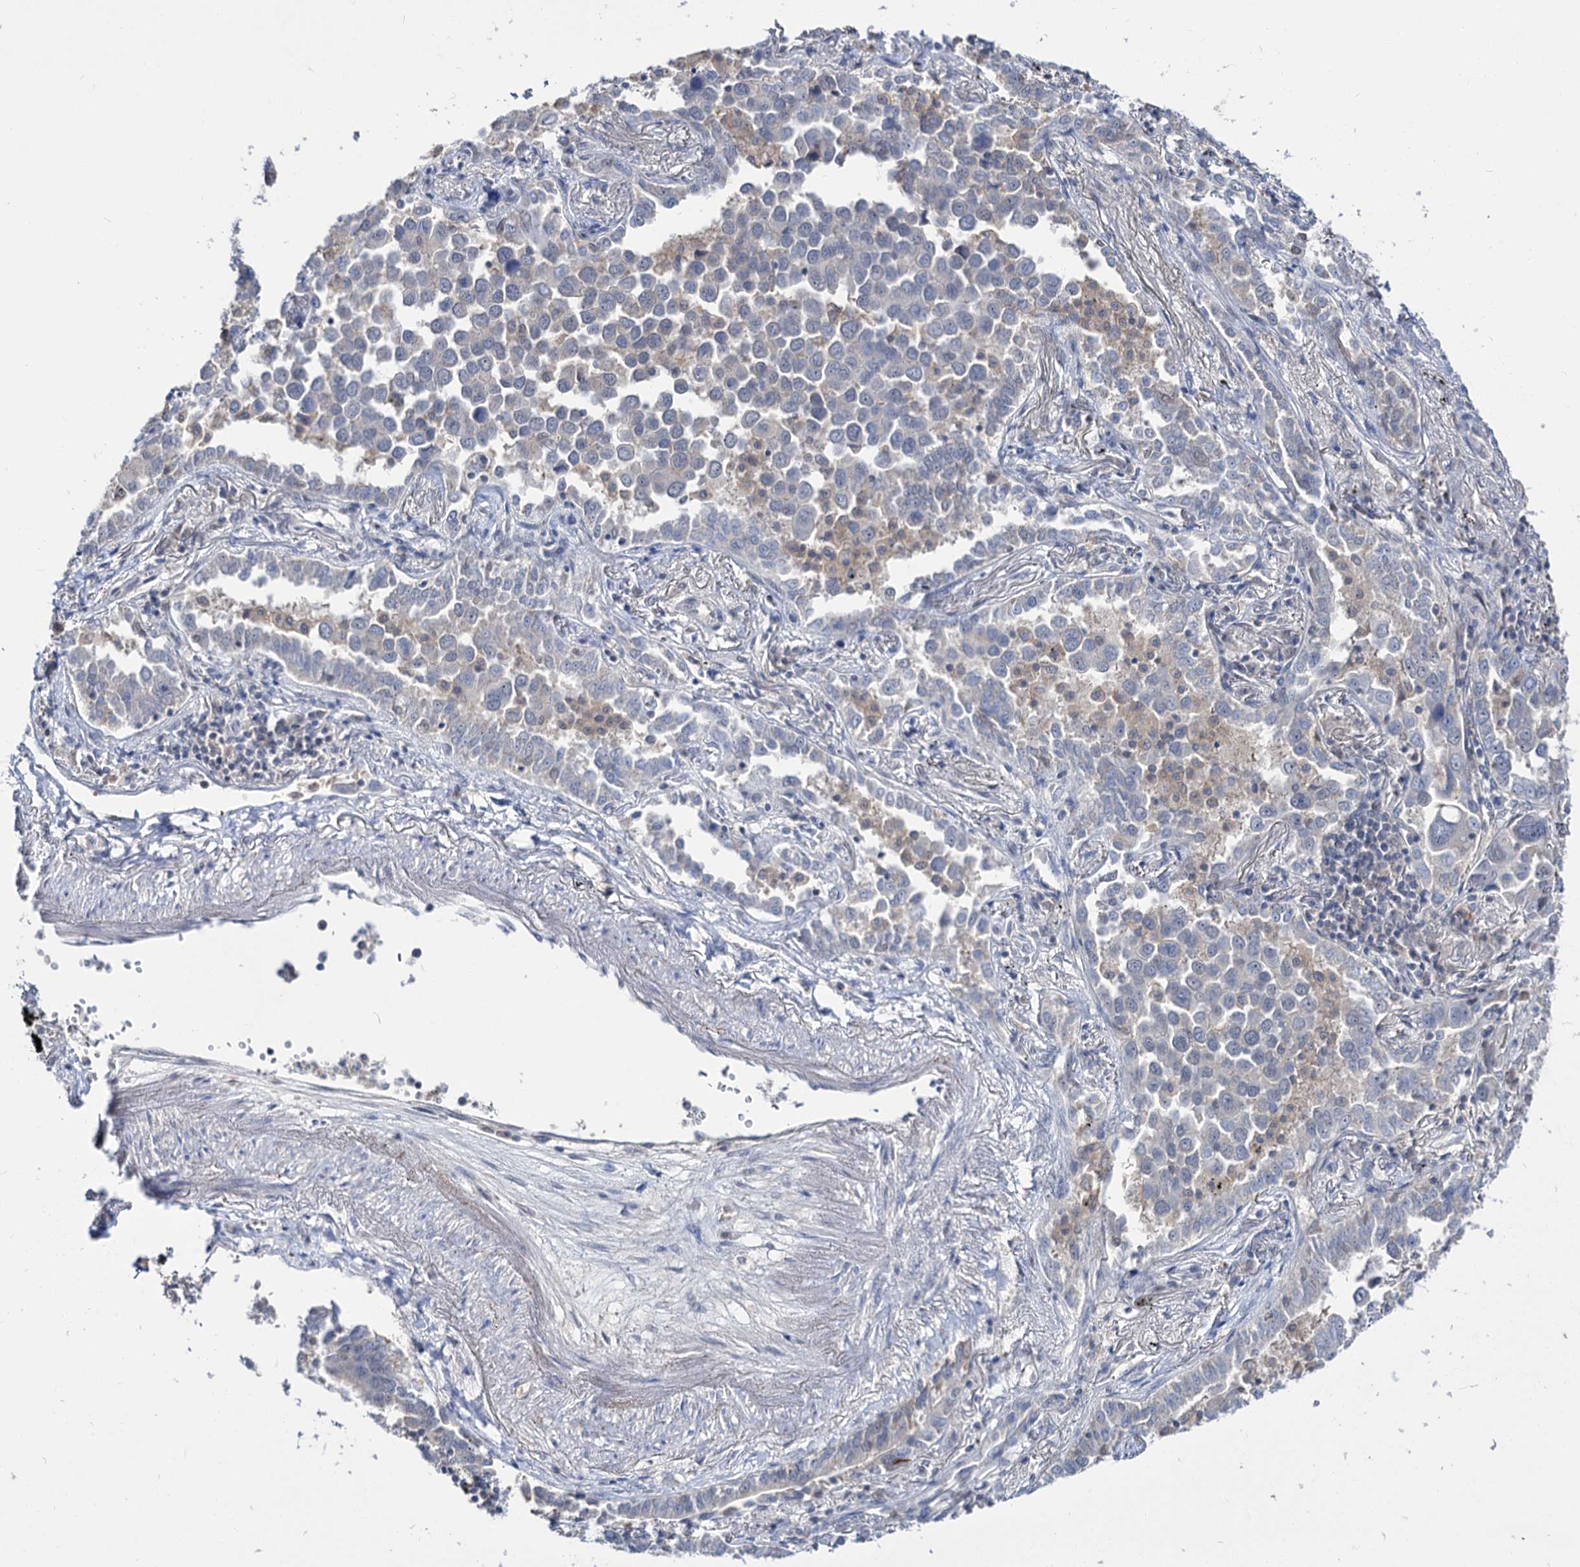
{"staining": {"intensity": "moderate", "quantity": "<25%", "location": "nuclear"}, "tissue": "lung cancer", "cell_type": "Tumor cells", "image_type": "cancer", "snomed": [{"axis": "morphology", "description": "Adenocarcinoma, NOS"}, {"axis": "topography", "description": "Lung"}], "caption": "Brown immunohistochemical staining in lung cancer displays moderate nuclear expression in approximately <25% of tumor cells.", "gene": "NEK10", "patient": {"sex": "male", "age": 67}}